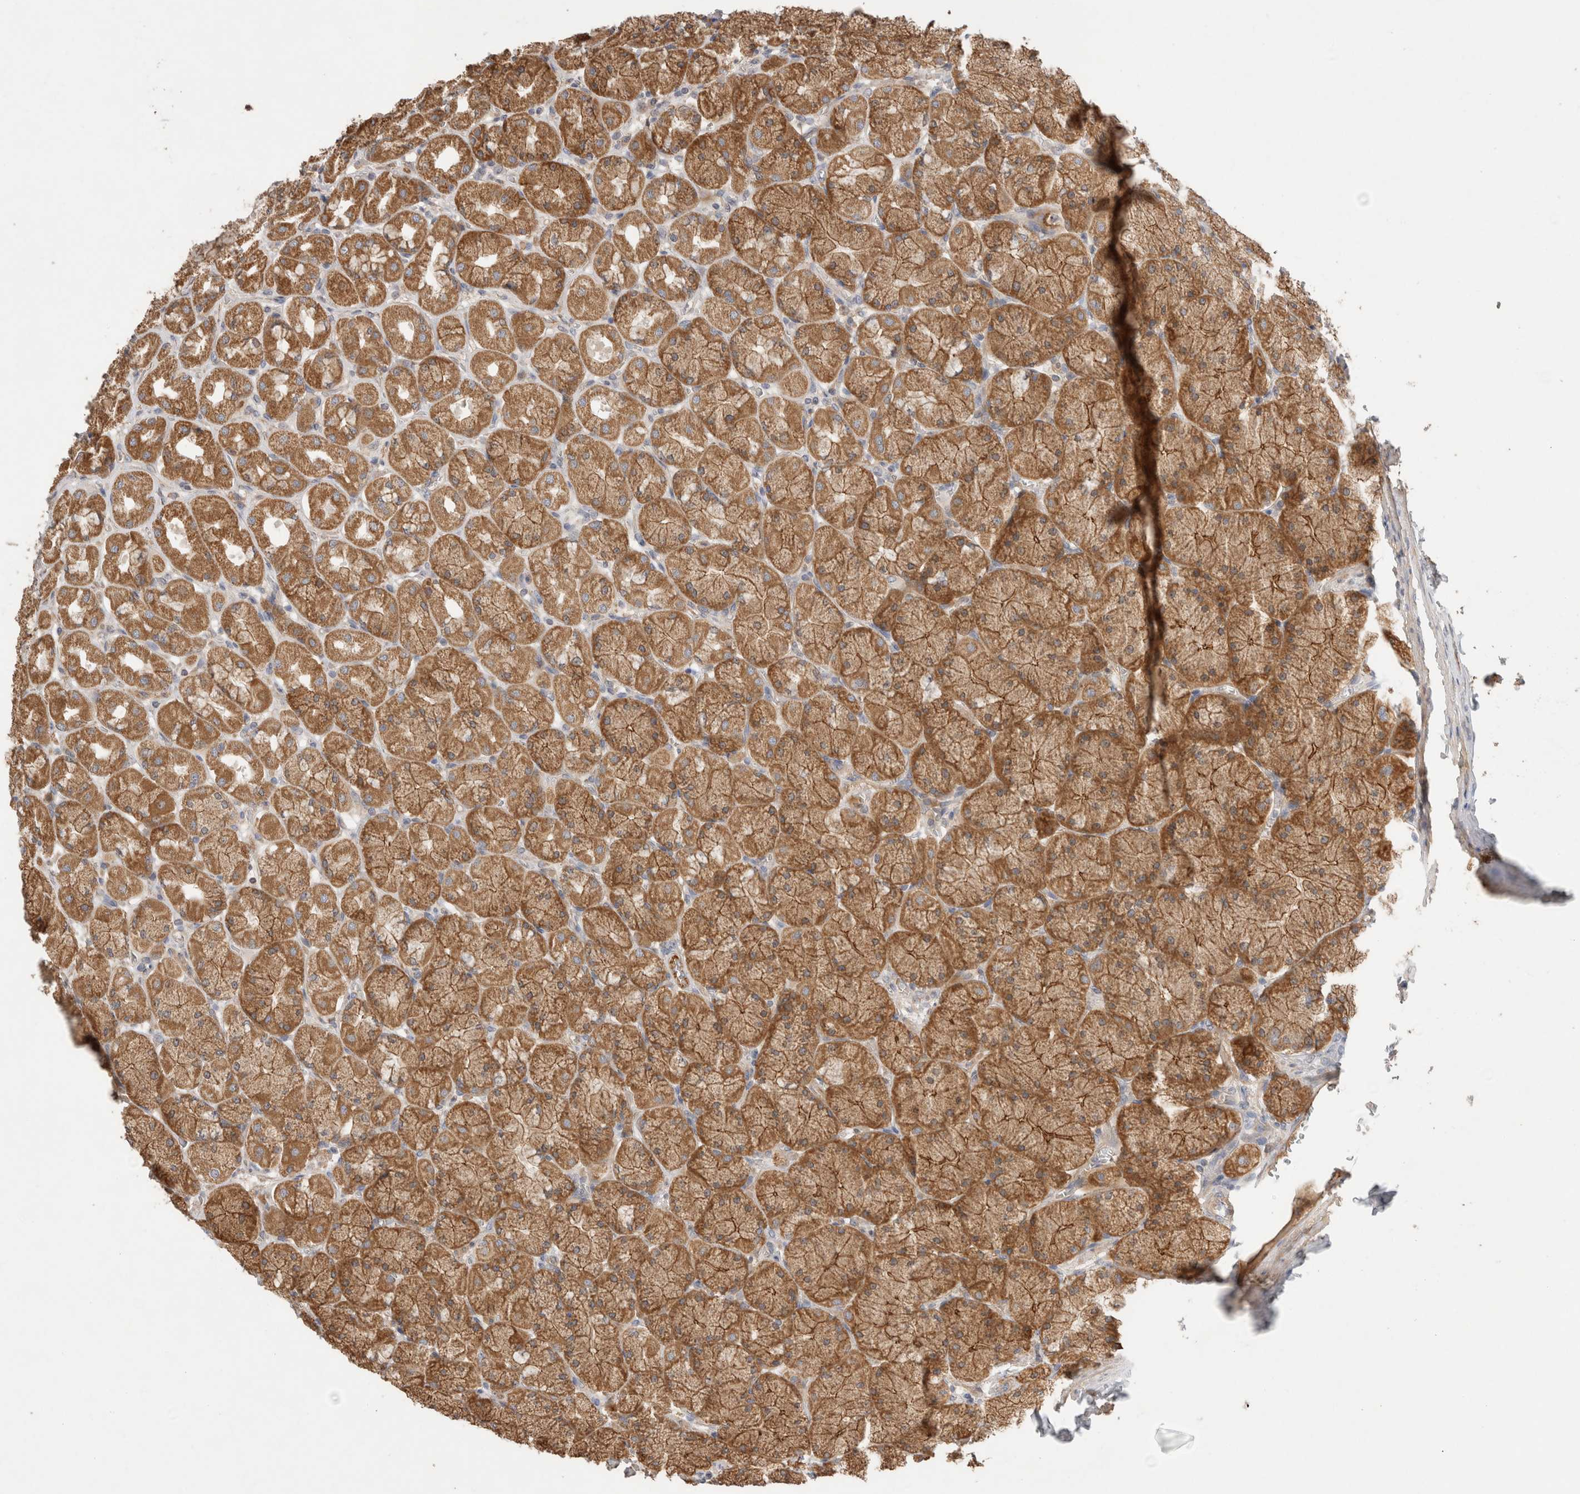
{"staining": {"intensity": "moderate", "quantity": ">75%", "location": "cytoplasmic/membranous"}, "tissue": "stomach", "cell_type": "Glandular cells", "image_type": "normal", "snomed": [{"axis": "morphology", "description": "Normal tissue, NOS"}, {"axis": "topography", "description": "Stomach, upper"}], "caption": "Unremarkable stomach demonstrates moderate cytoplasmic/membranous staining in about >75% of glandular cells The protein is shown in brown color, while the nuclei are stained blue..", "gene": "C8orf44", "patient": {"sex": "female", "age": 56}}